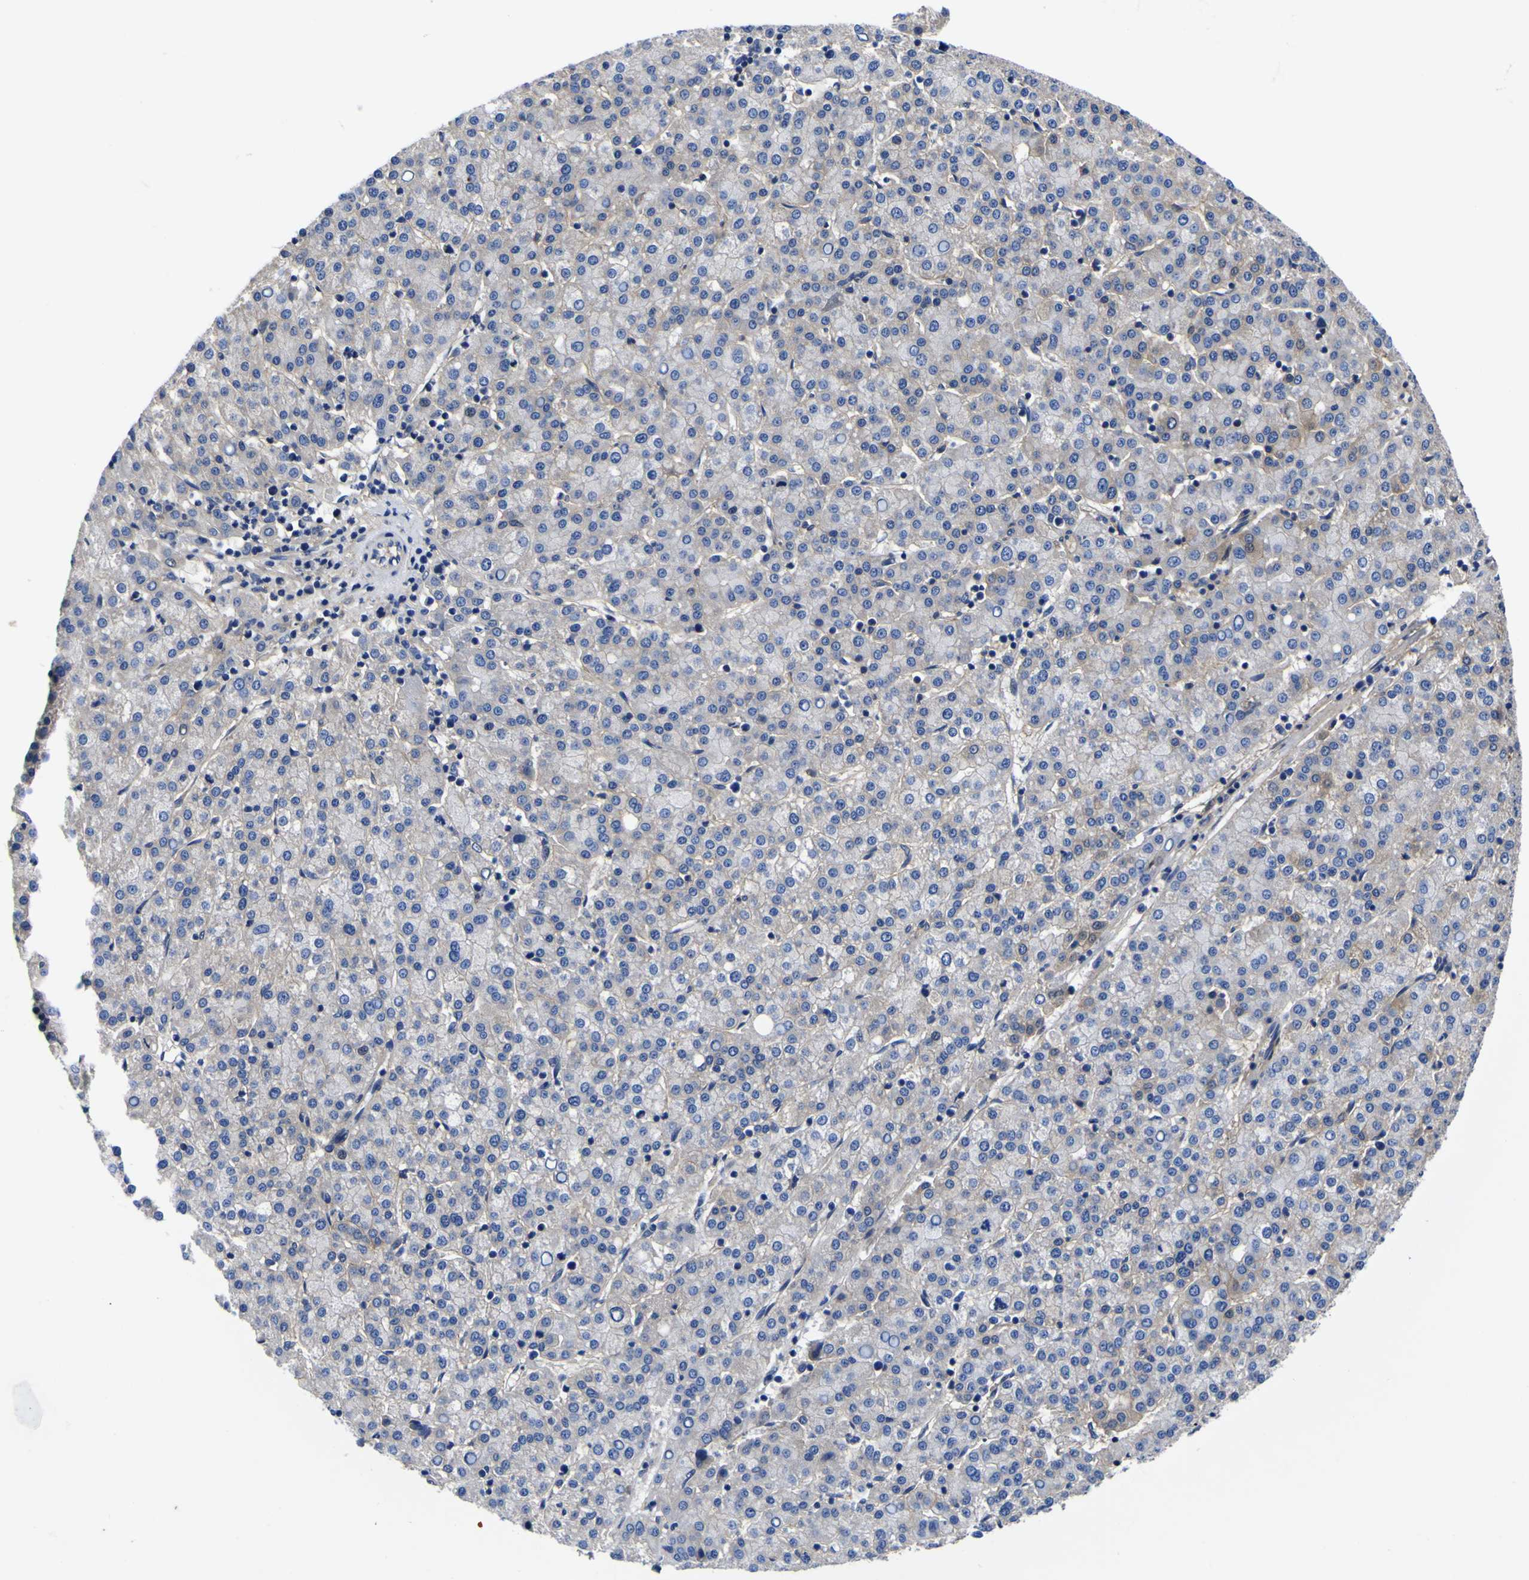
{"staining": {"intensity": "negative", "quantity": "none", "location": "none"}, "tissue": "liver cancer", "cell_type": "Tumor cells", "image_type": "cancer", "snomed": [{"axis": "morphology", "description": "Carcinoma, Hepatocellular, NOS"}, {"axis": "topography", "description": "Liver"}], "caption": "A high-resolution photomicrograph shows immunohistochemistry staining of liver hepatocellular carcinoma, which exhibits no significant expression in tumor cells.", "gene": "VASN", "patient": {"sex": "female", "age": 58}}